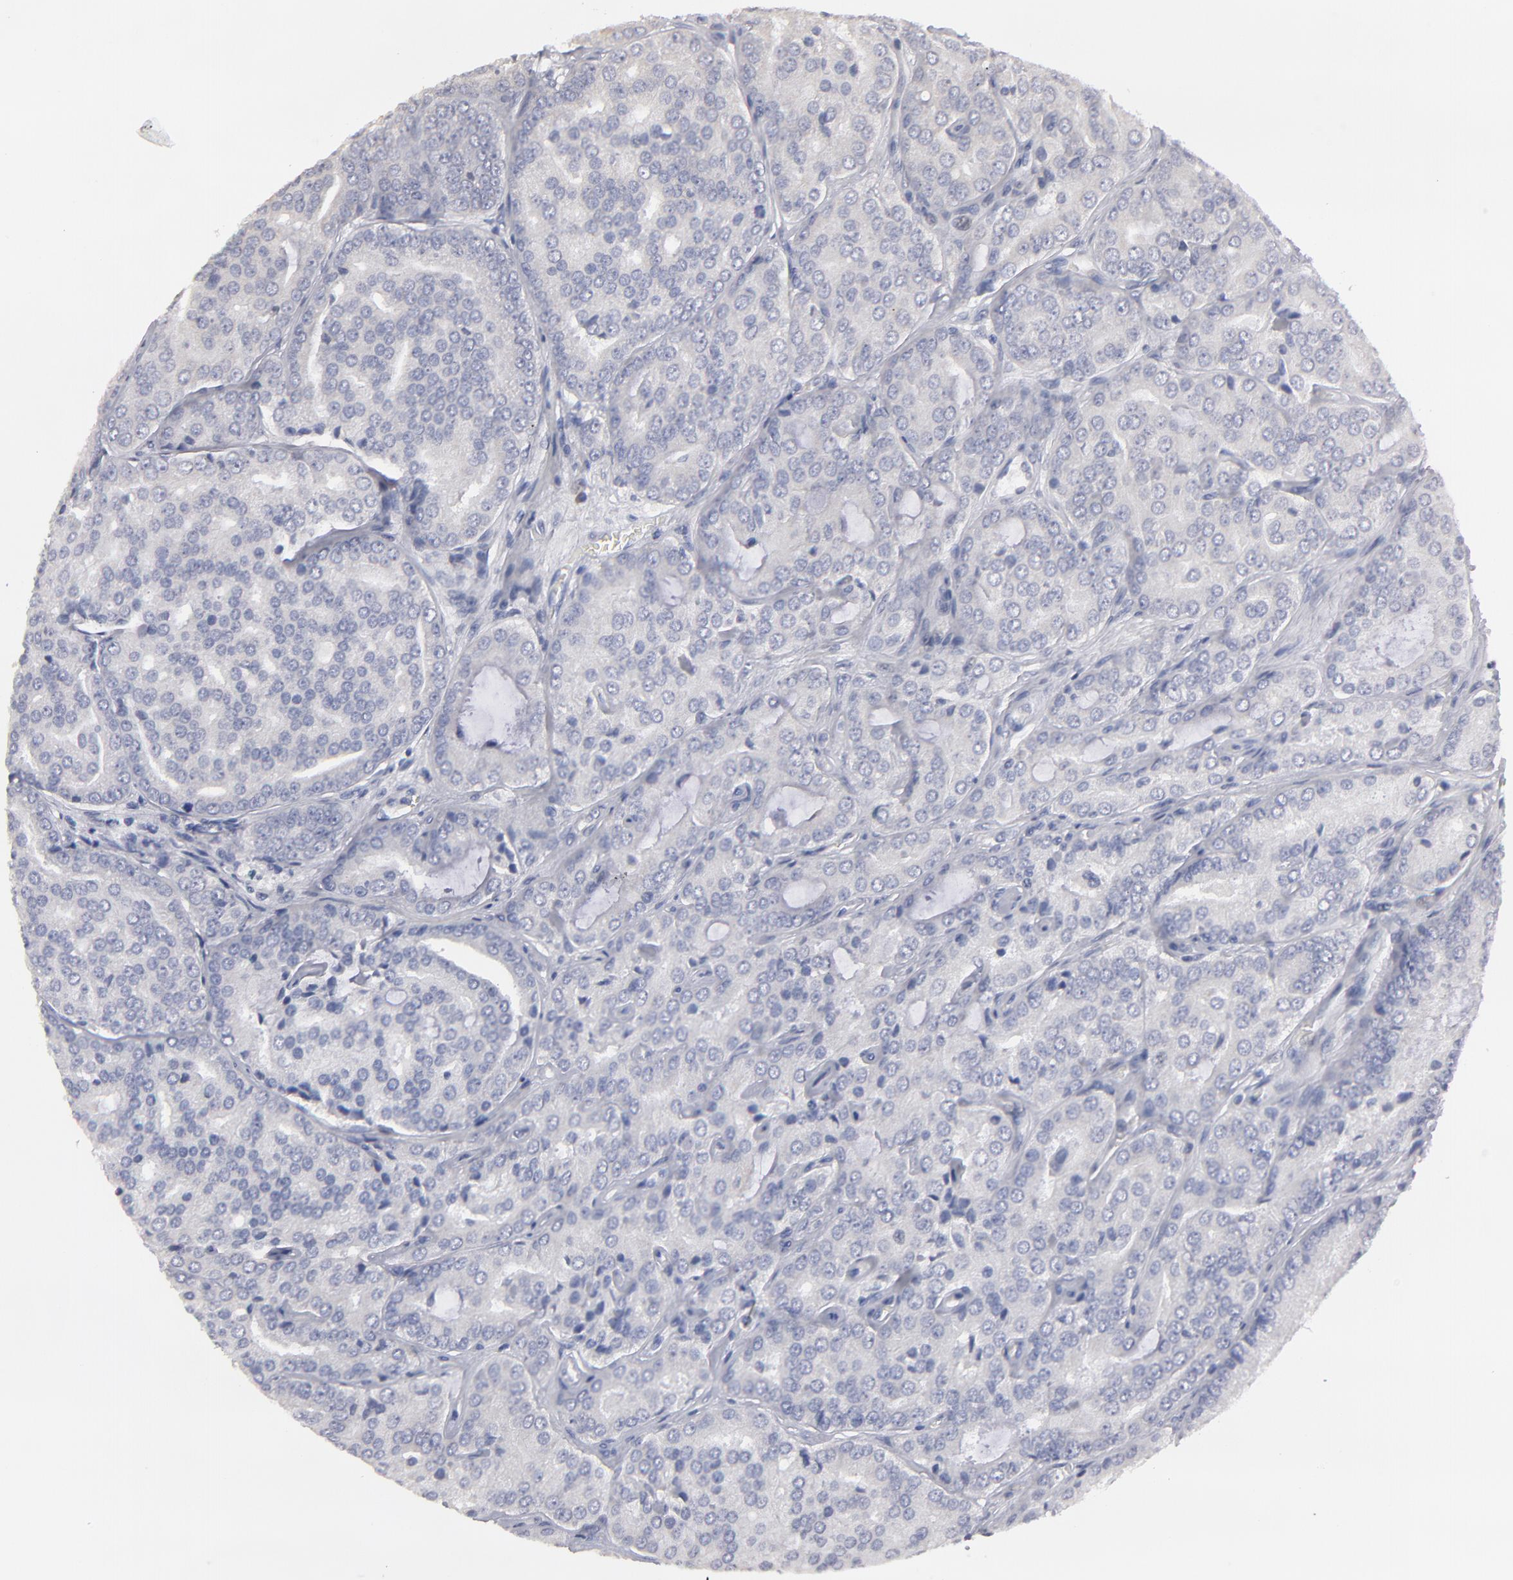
{"staining": {"intensity": "weak", "quantity": ">75%", "location": "cytoplasmic/membranous"}, "tissue": "prostate cancer", "cell_type": "Tumor cells", "image_type": "cancer", "snomed": [{"axis": "morphology", "description": "Adenocarcinoma, High grade"}, {"axis": "topography", "description": "Prostate"}], "caption": "A brown stain shows weak cytoplasmic/membranous staining of a protein in human adenocarcinoma (high-grade) (prostate) tumor cells.", "gene": "CCDC80", "patient": {"sex": "male", "age": 64}}